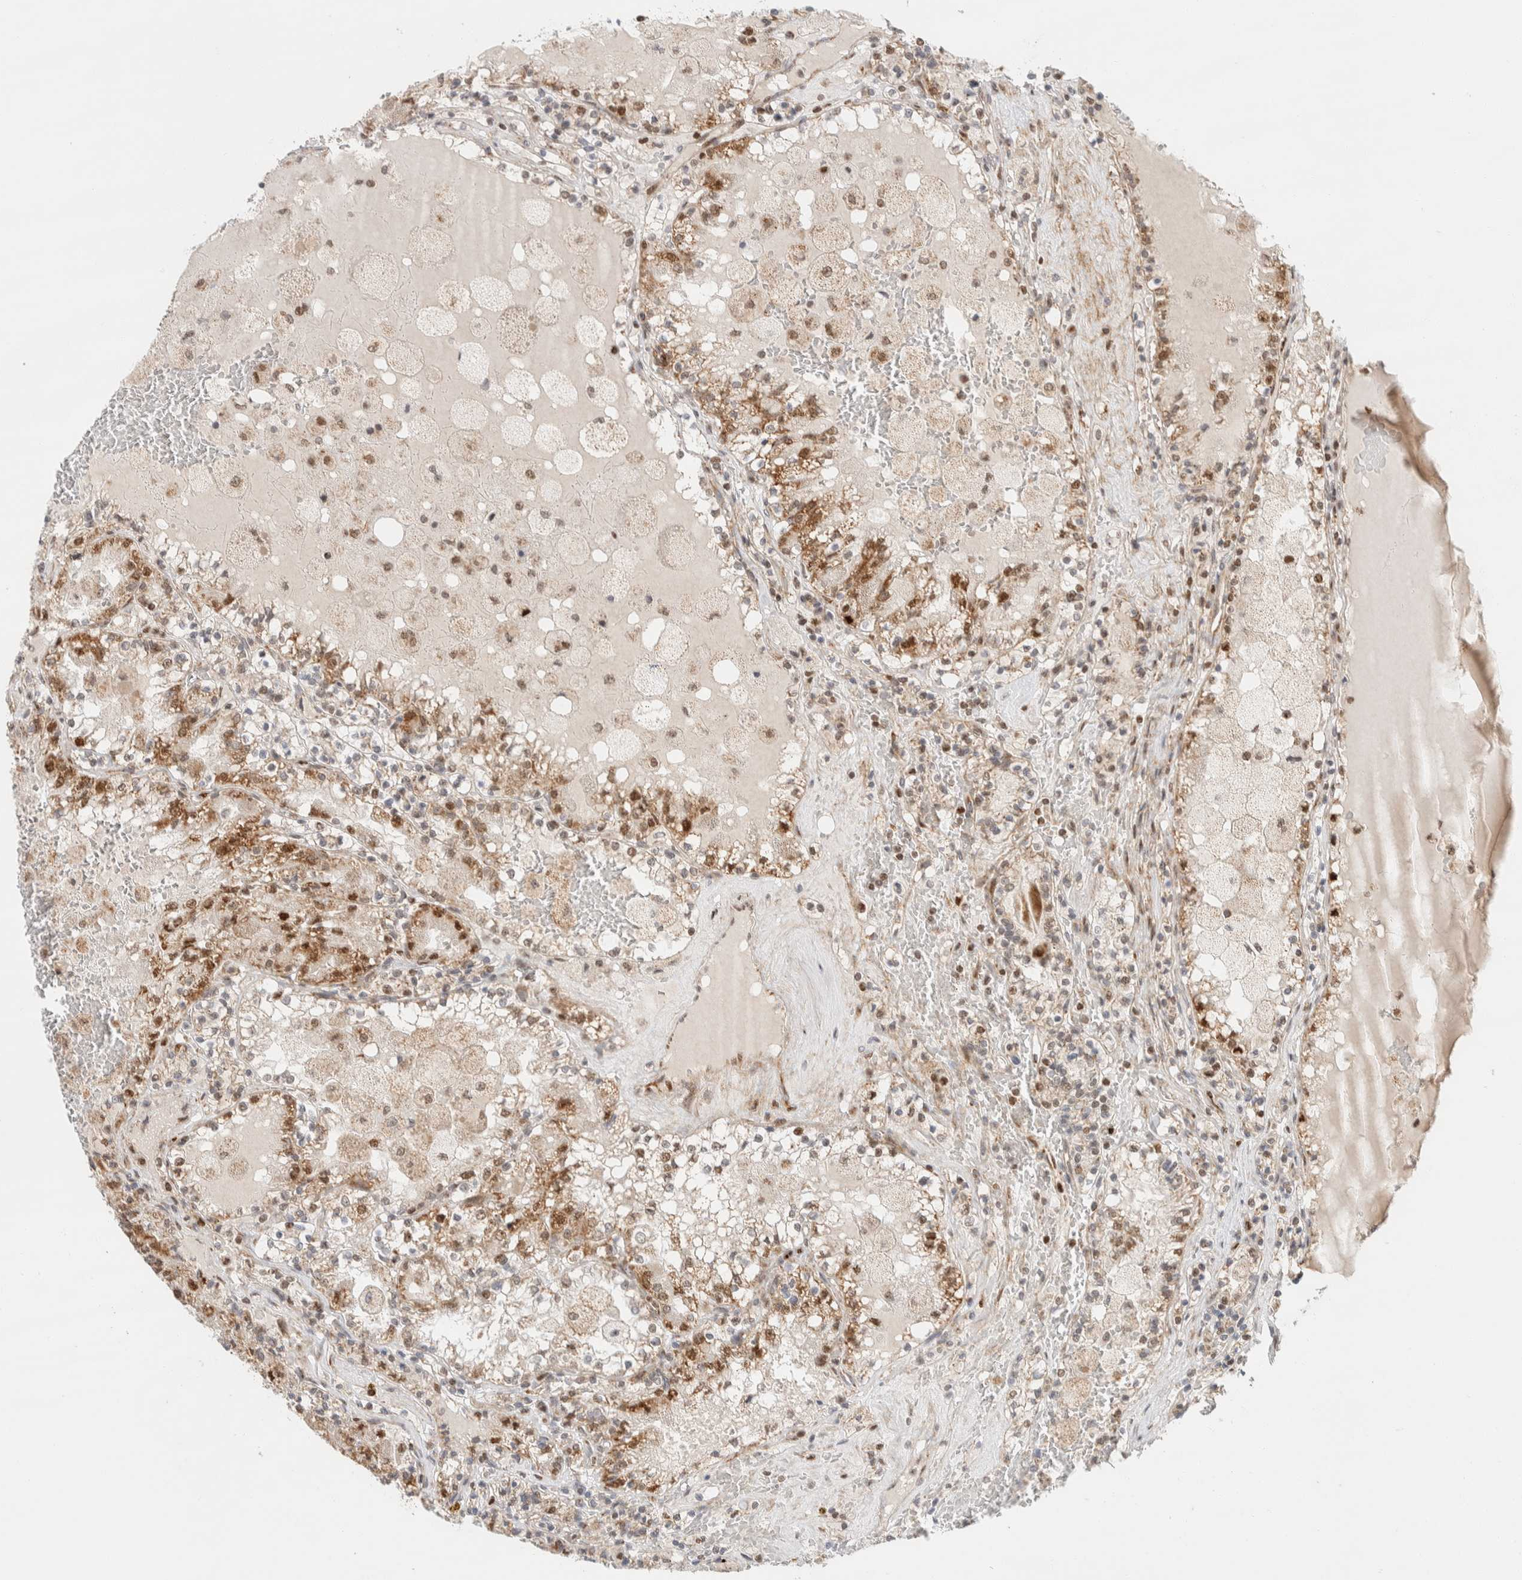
{"staining": {"intensity": "moderate", "quantity": ">75%", "location": "cytoplasmic/membranous,nuclear"}, "tissue": "renal cancer", "cell_type": "Tumor cells", "image_type": "cancer", "snomed": [{"axis": "morphology", "description": "Adenocarcinoma, NOS"}, {"axis": "topography", "description": "Kidney"}], "caption": "A high-resolution image shows immunohistochemistry (IHC) staining of renal adenocarcinoma, which exhibits moderate cytoplasmic/membranous and nuclear expression in about >75% of tumor cells.", "gene": "TSPAN32", "patient": {"sex": "female", "age": 56}}